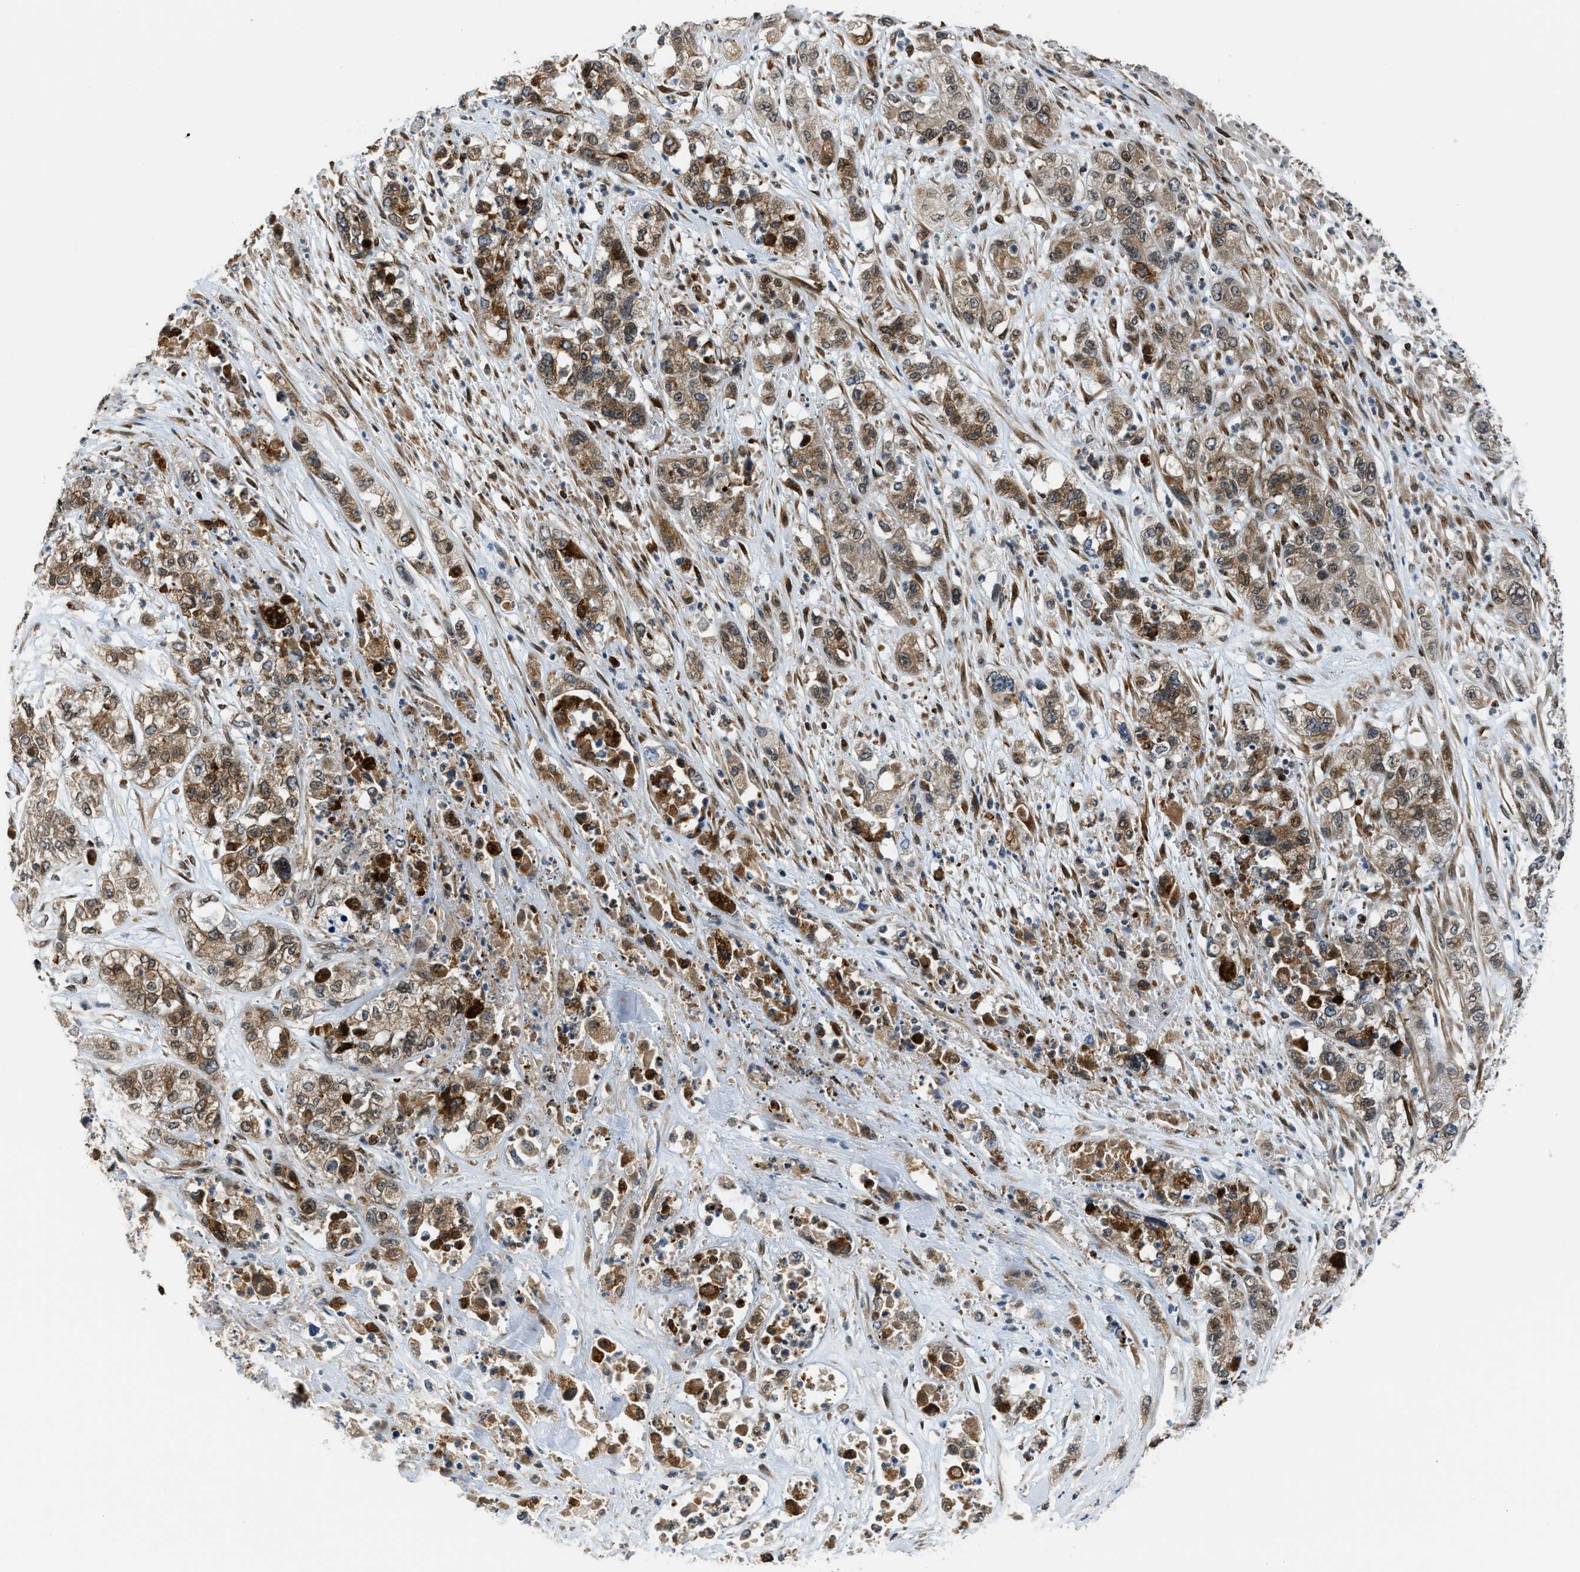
{"staining": {"intensity": "moderate", "quantity": ">75%", "location": "cytoplasmic/membranous"}, "tissue": "pancreatic cancer", "cell_type": "Tumor cells", "image_type": "cancer", "snomed": [{"axis": "morphology", "description": "Adenocarcinoma, NOS"}, {"axis": "topography", "description": "Pancreas"}], "caption": "Protein expression analysis of human pancreatic cancer (adenocarcinoma) reveals moderate cytoplasmic/membranous expression in about >75% of tumor cells. (IHC, brightfield microscopy, high magnification).", "gene": "RETREG3", "patient": {"sex": "female", "age": 78}}